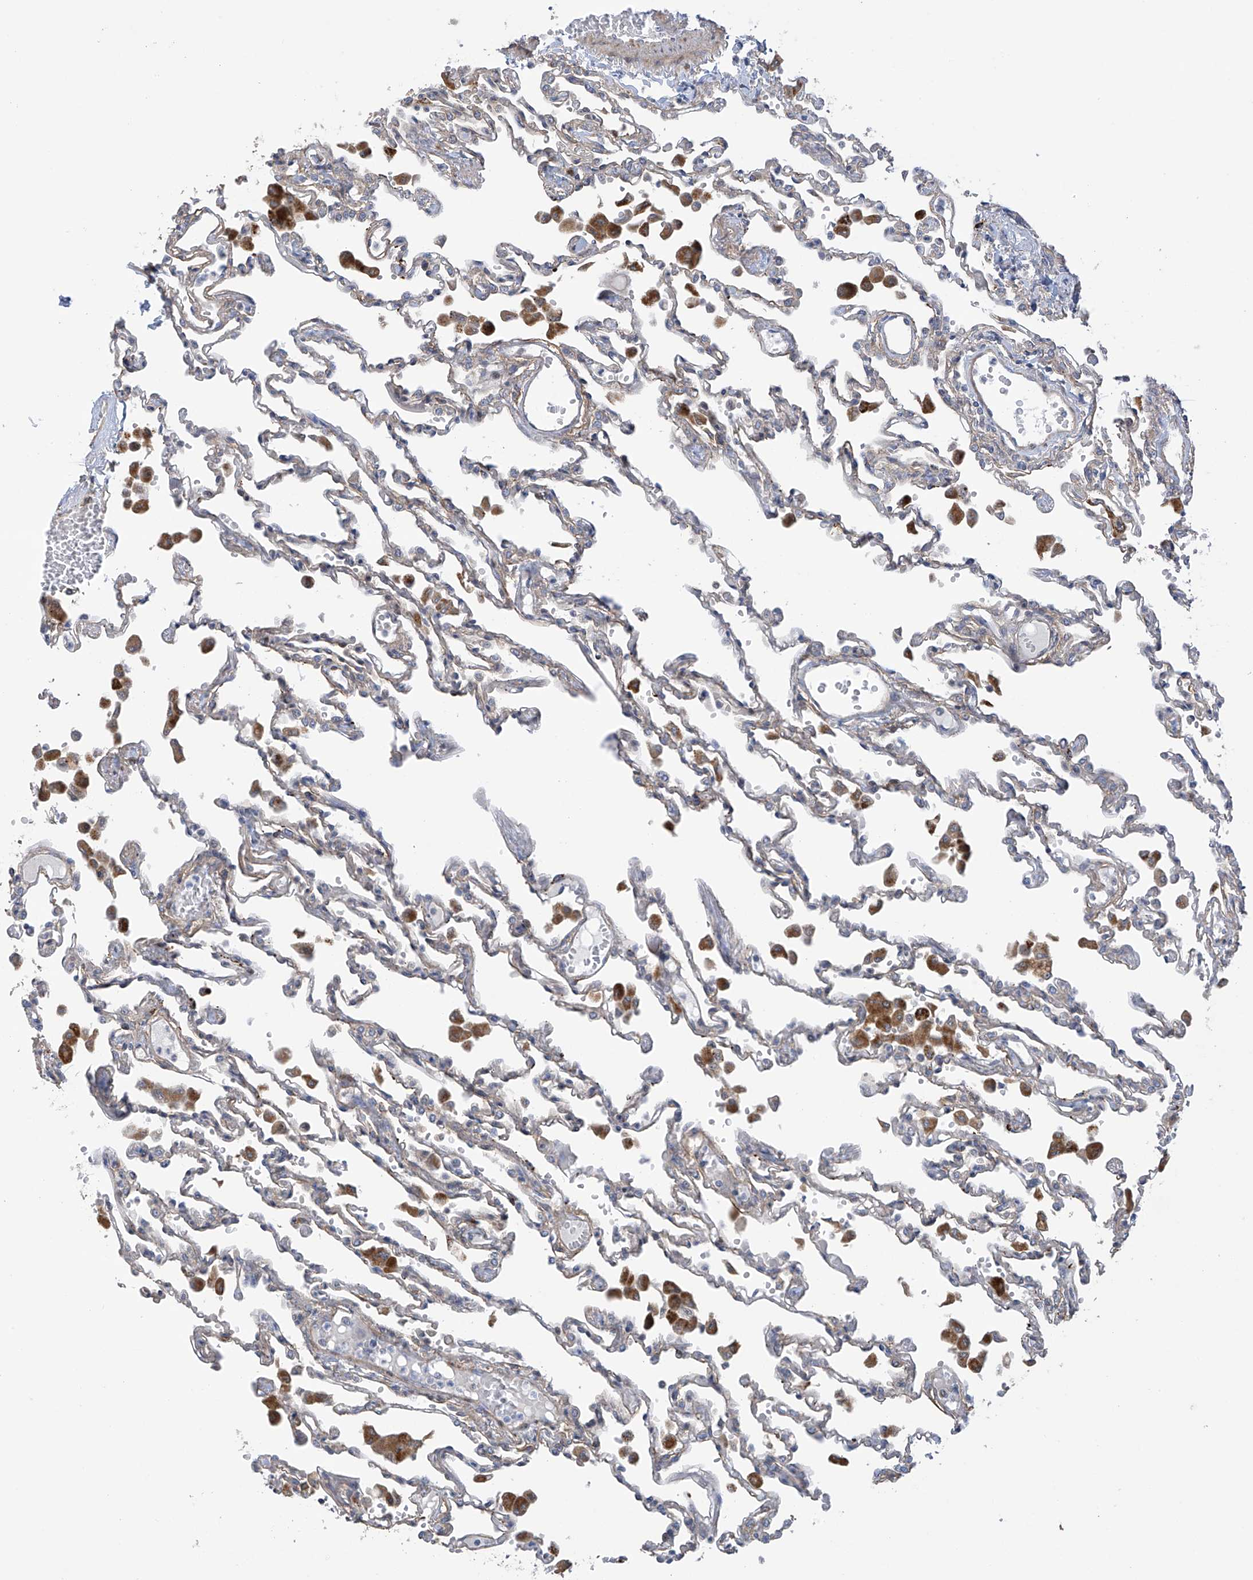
{"staining": {"intensity": "negative", "quantity": "none", "location": "none"}, "tissue": "lung", "cell_type": "Alveolar cells", "image_type": "normal", "snomed": [{"axis": "morphology", "description": "Normal tissue, NOS"}, {"axis": "topography", "description": "Bronchus"}, {"axis": "topography", "description": "Lung"}], "caption": "IHC of normal human lung shows no positivity in alveolar cells. The staining is performed using DAB brown chromogen with nuclei counter-stained in using hematoxylin.", "gene": "ZNF641", "patient": {"sex": "female", "age": 49}}